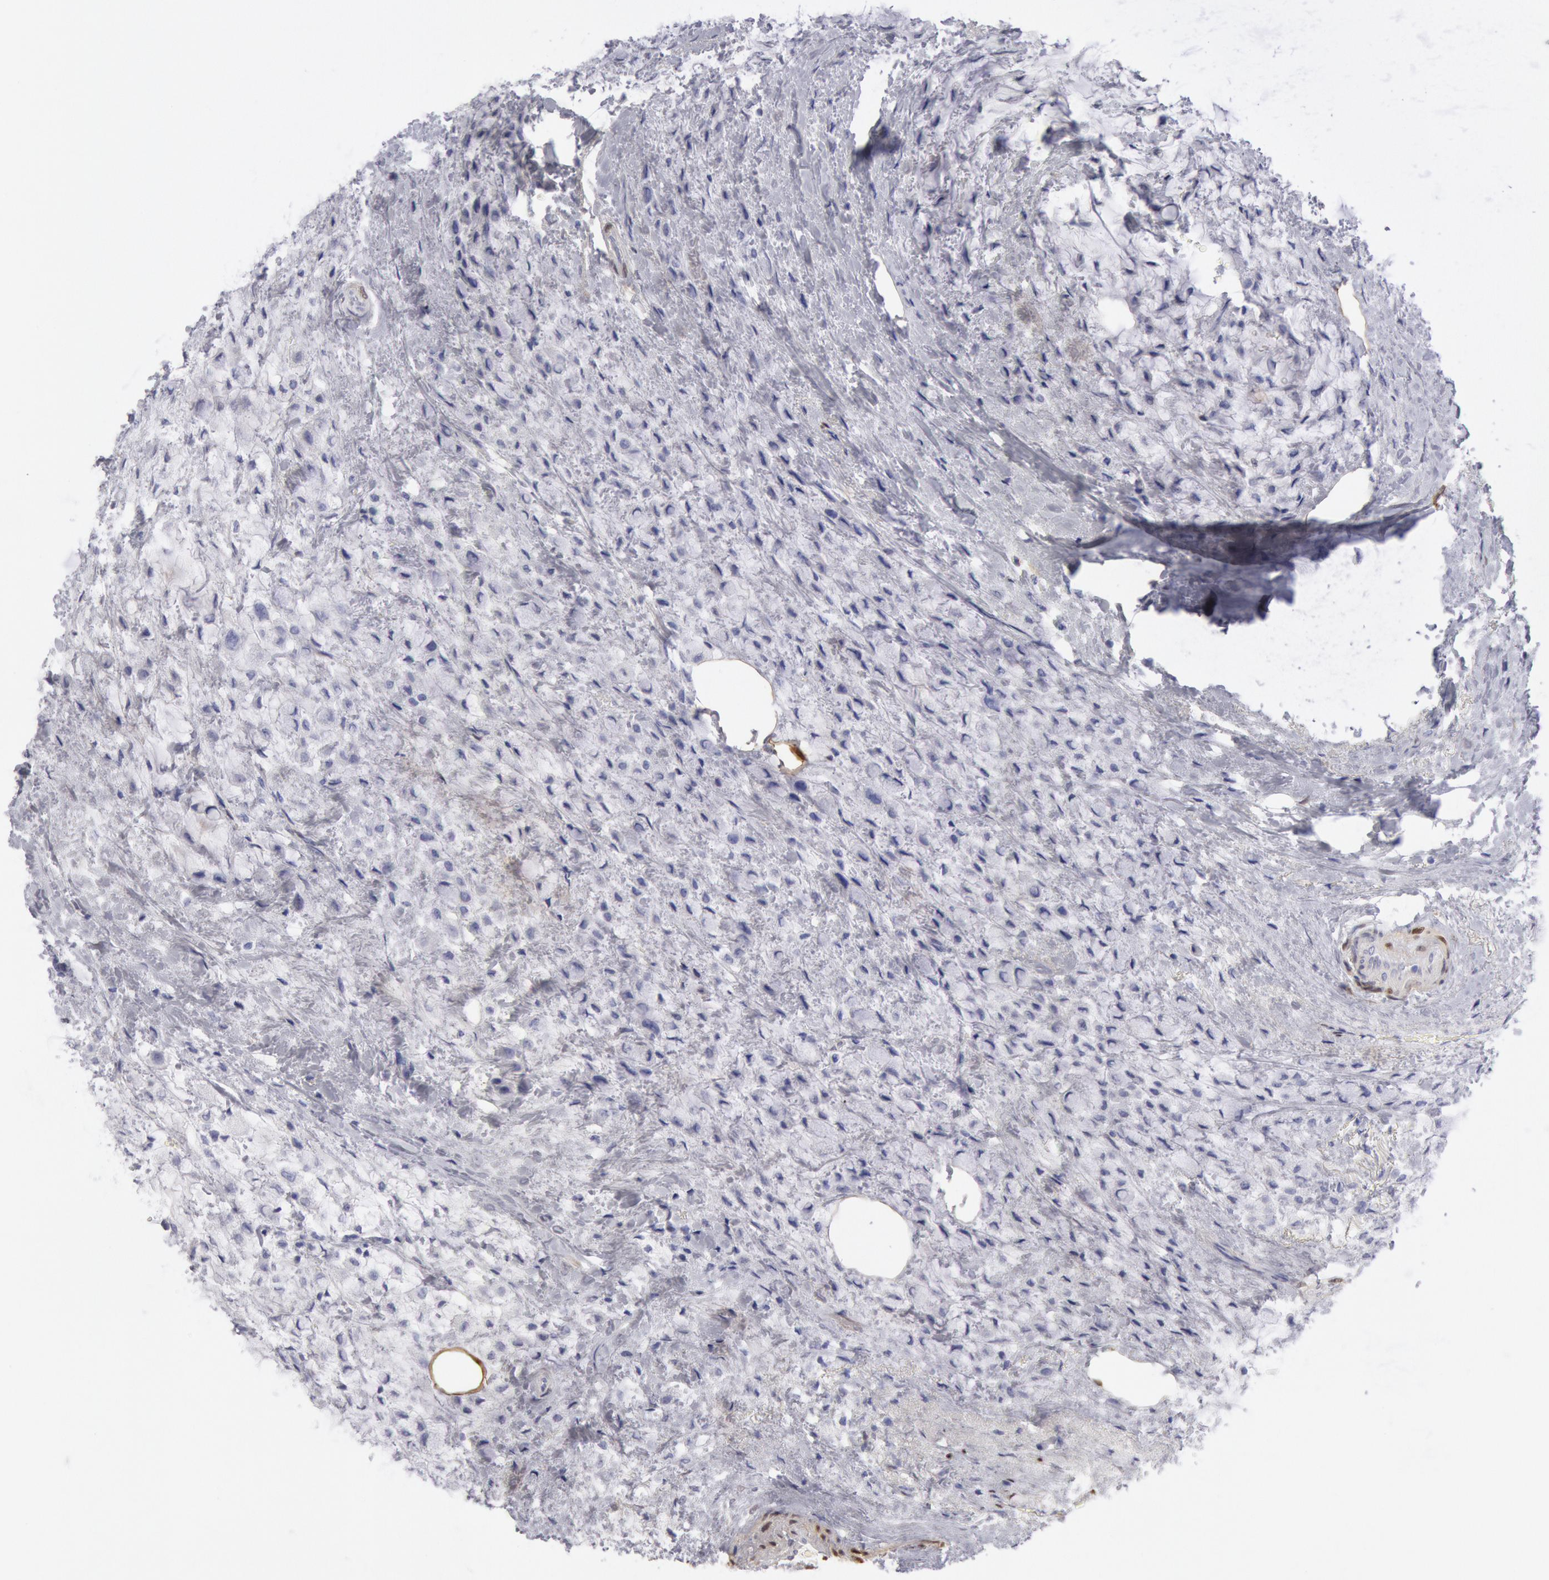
{"staining": {"intensity": "negative", "quantity": "none", "location": "none"}, "tissue": "breast cancer", "cell_type": "Tumor cells", "image_type": "cancer", "snomed": [{"axis": "morphology", "description": "Lobular carcinoma"}, {"axis": "topography", "description": "Breast"}], "caption": "Immunohistochemistry of breast cancer (lobular carcinoma) exhibits no staining in tumor cells.", "gene": "FHL1", "patient": {"sex": "female", "age": 85}}